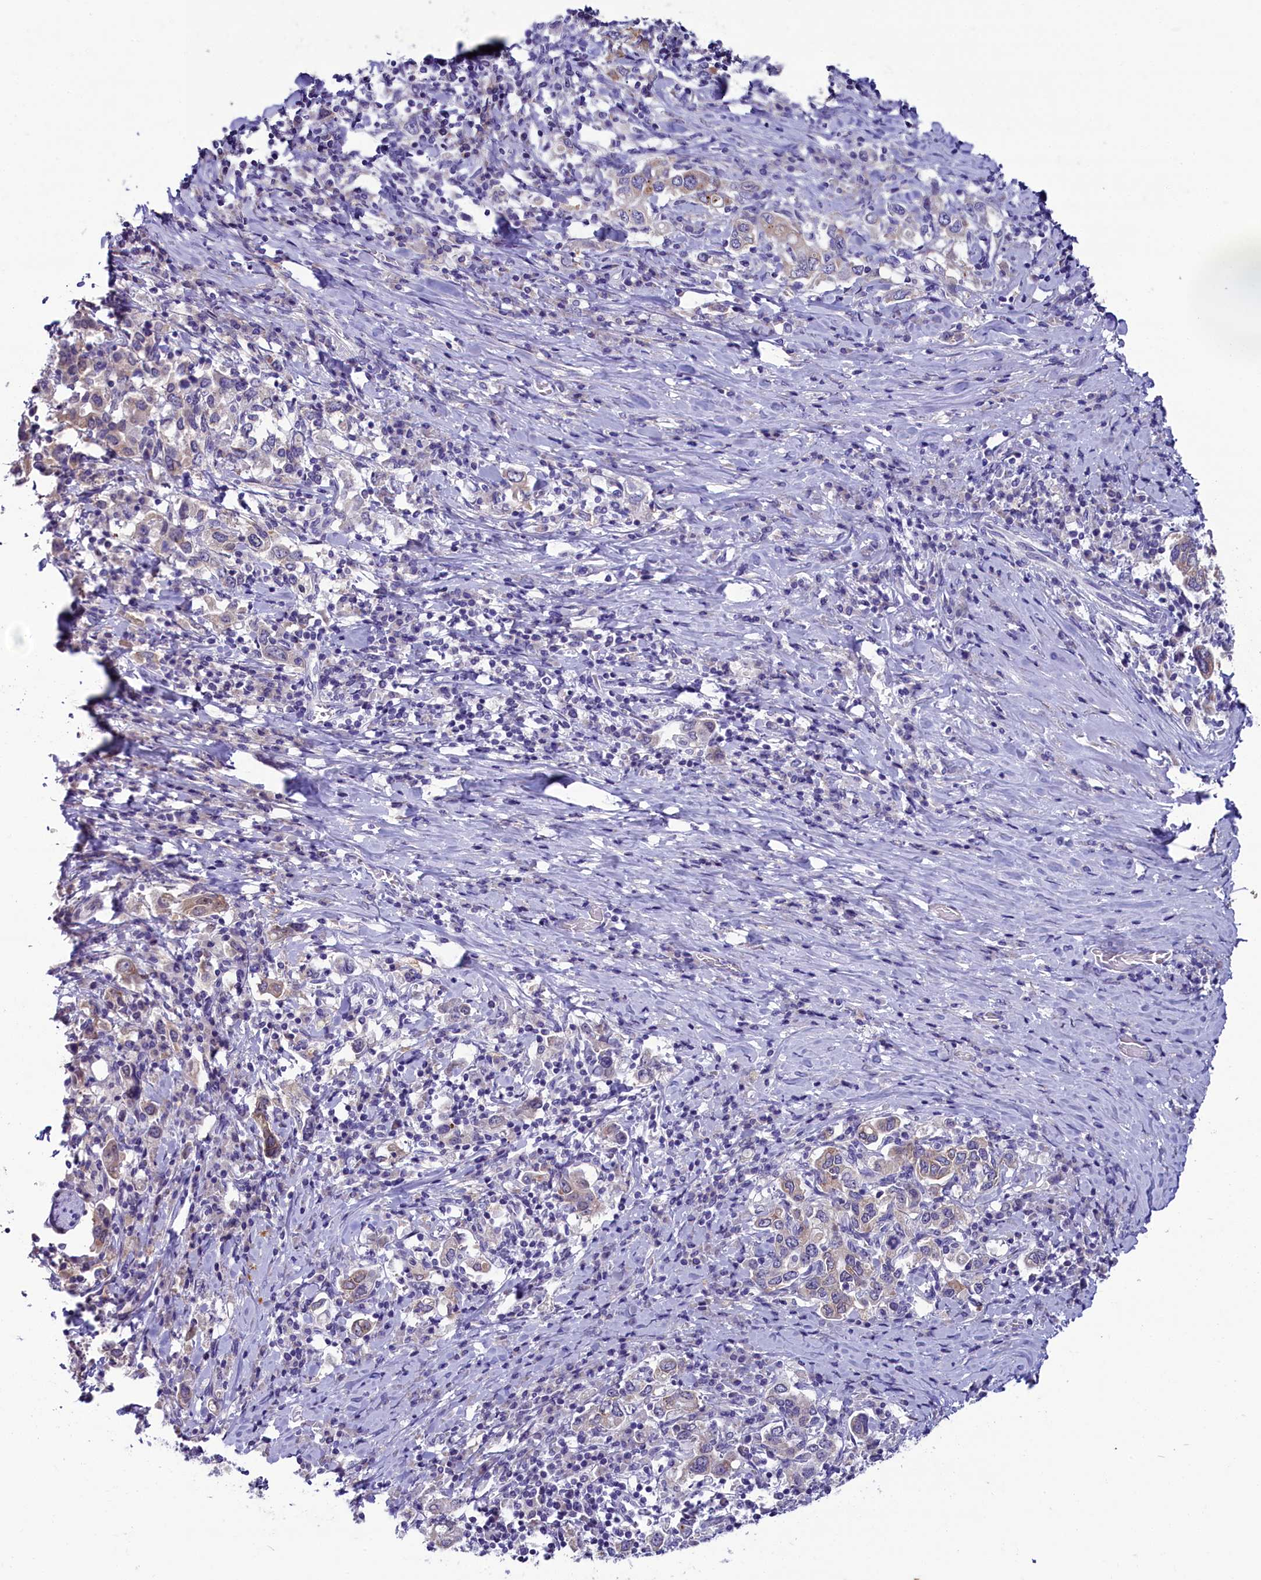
{"staining": {"intensity": "weak", "quantity": "<25%", "location": "cytoplasmic/membranous"}, "tissue": "stomach cancer", "cell_type": "Tumor cells", "image_type": "cancer", "snomed": [{"axis": "morphology", "description": "Adenocarcinoma, NOS"}, {"axis": "topography", "description": "Stomach, upper"}, {"axis": "topography", "description": "Stomach"}], "caption": "Image shows no significant protein staining in tumor cells of adenocarcinoma (stomach).", "gene": "SCD5", "patient": {"sex": "male", "age": 62}}